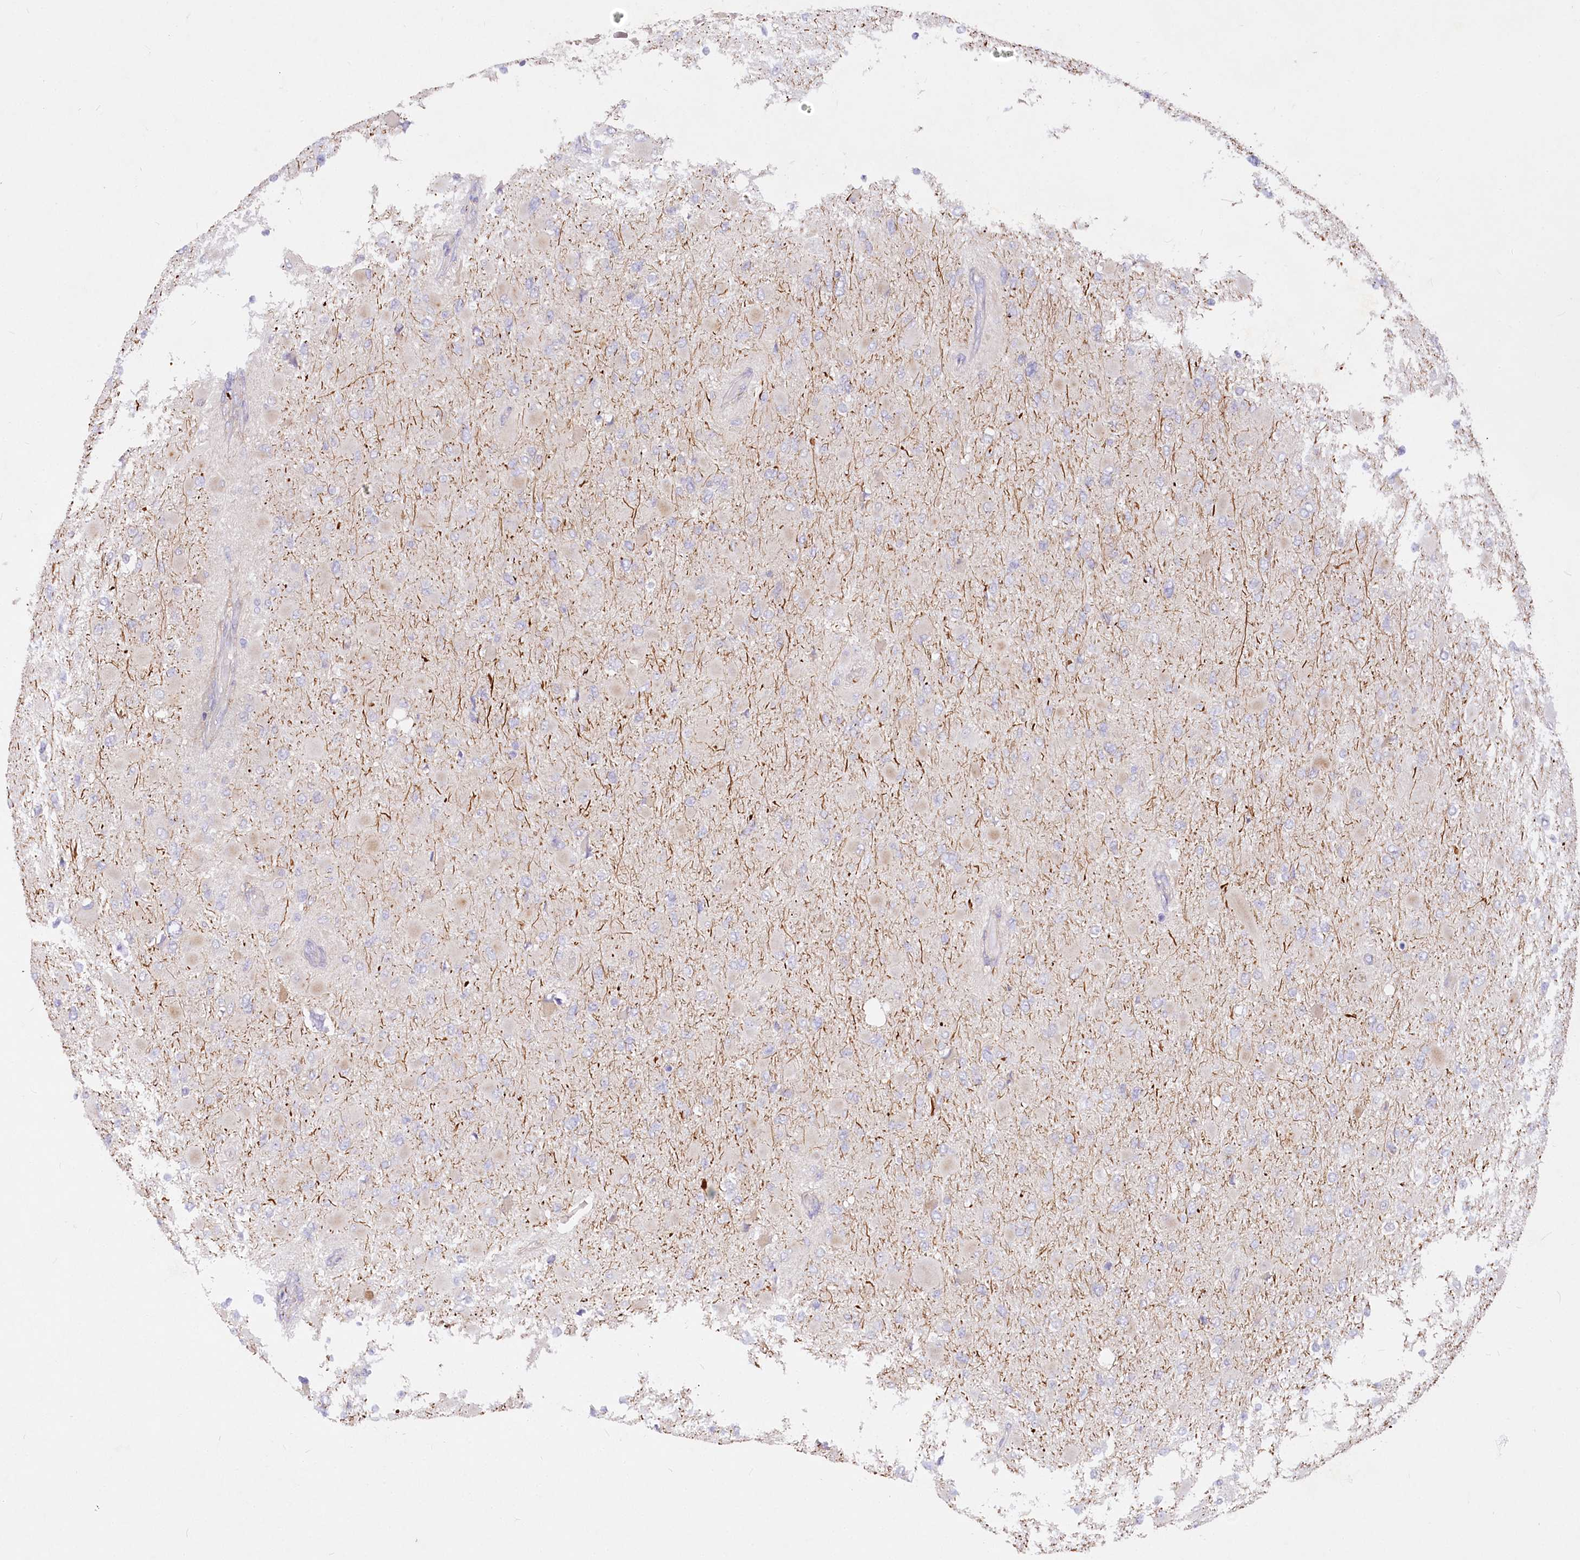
{"staining": {"intensity": "negative", "quantity": "none", "location": "none"}, "tissue": "glioma", "cell_type": "Tumor cells", "image_type": "cancer", "snomed": [{"axis": "morphology", "description": "Glioma, malignant, High grade"}, {"axis": "topography", "description": "Cerebral cortex"}], "caption": "A high-resolution photomicrograph shows IHC staining of glioma, which exhibits no significant staining in tumor cells.", "gene": "EFHC2", "patient": {"sex": "female", "age": 36}}